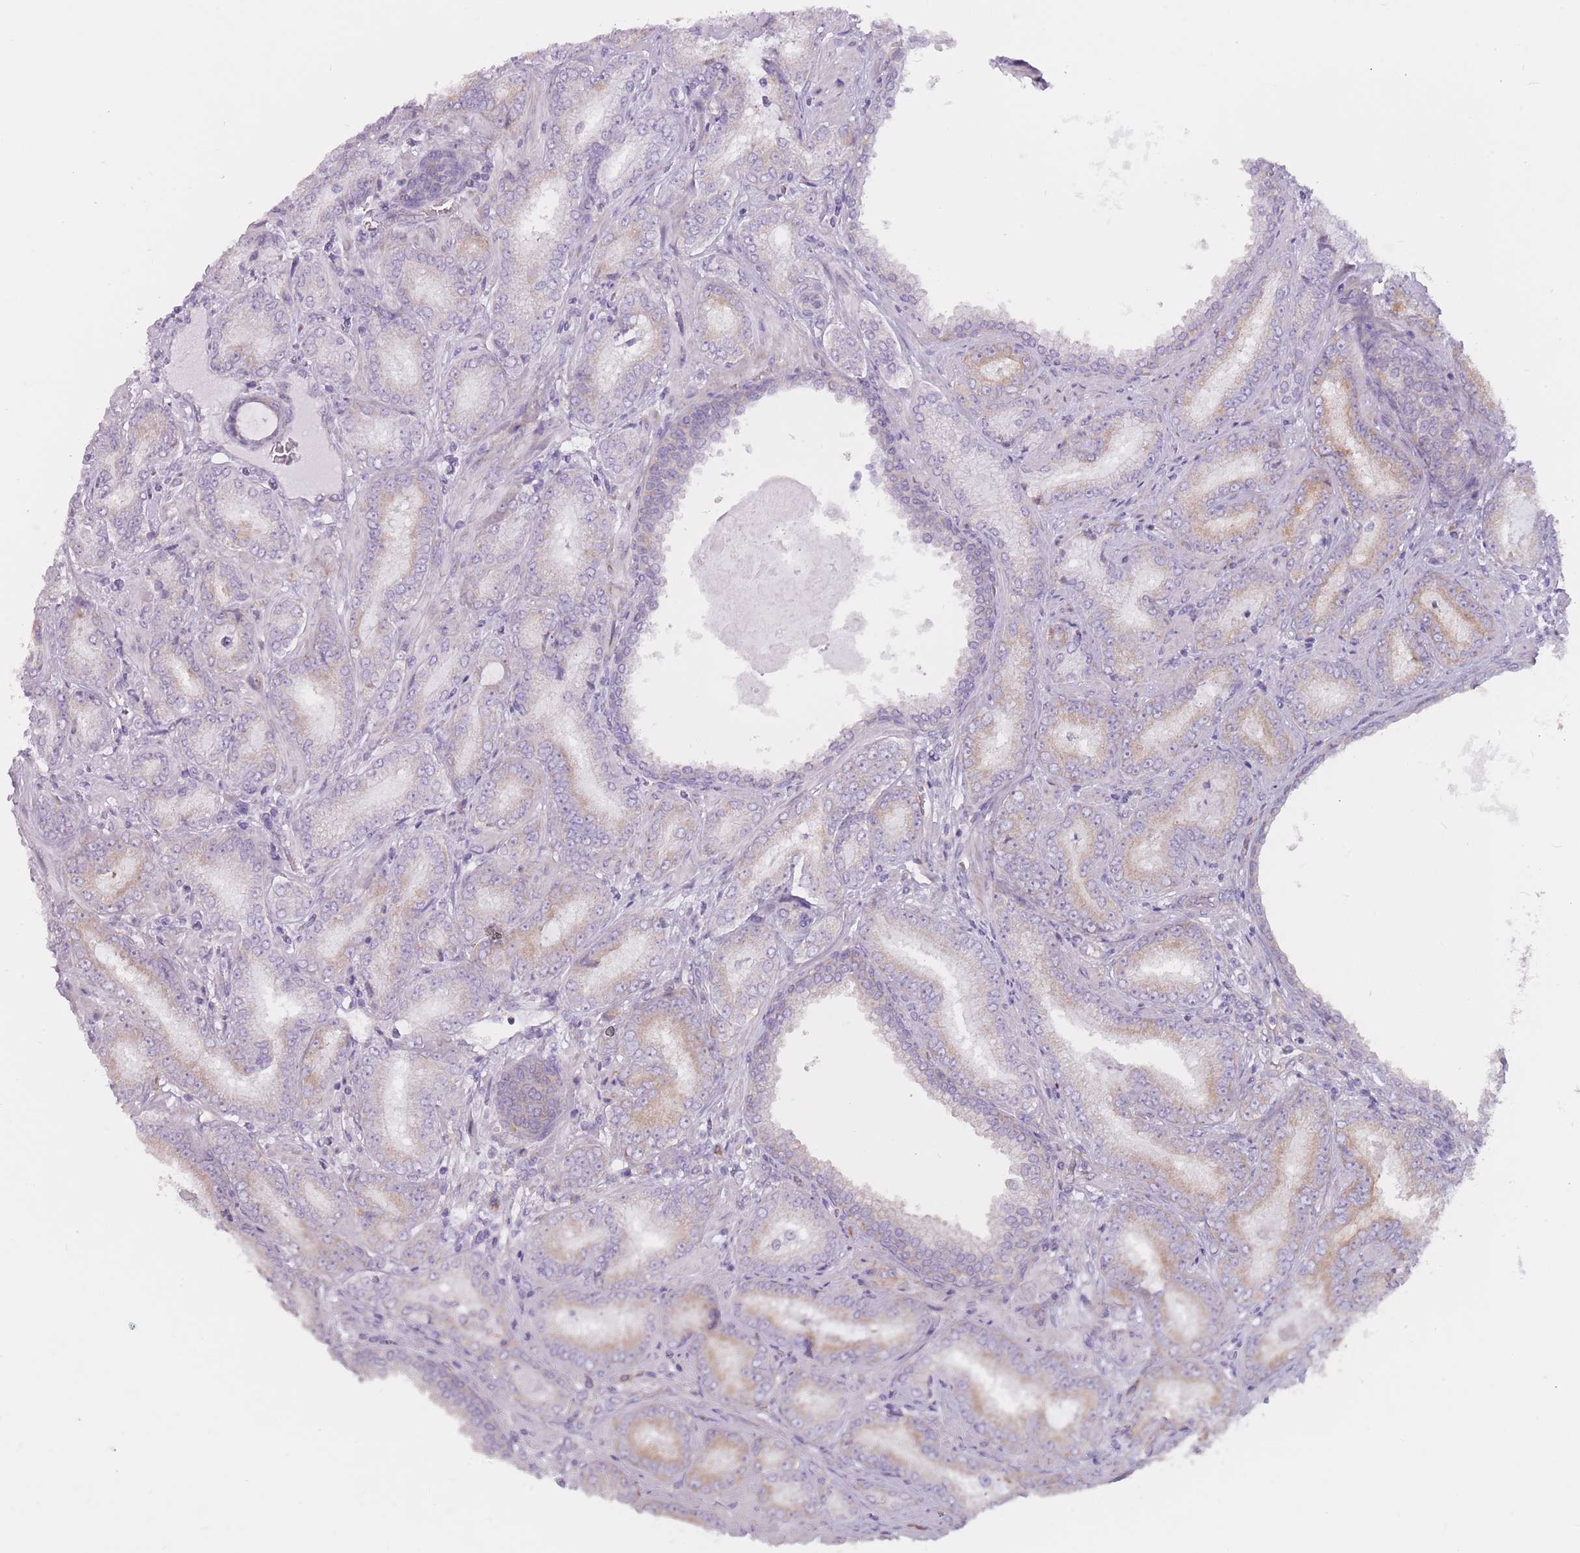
{"staining": {"intensity": "weak", "quantity": "25%-75%", "location": "cytoplasmic/membranous"}, "tissue": "prostate cancer", "cell_type": "Tumor cells", "image_type": "cancer", "snomed": [{"axis": "morphology", "description": "Adenocarcinoma, High grade"}, {"axis": "topography", "description": "Prostate"}], "caption": "Prostate high-grade adenocarcinoma stained for a protein displays weak cytoplasmic/membranous positivity in tumor cells.", "gene": "RPL18", "patient": {"sex": "male", "age": 72}}